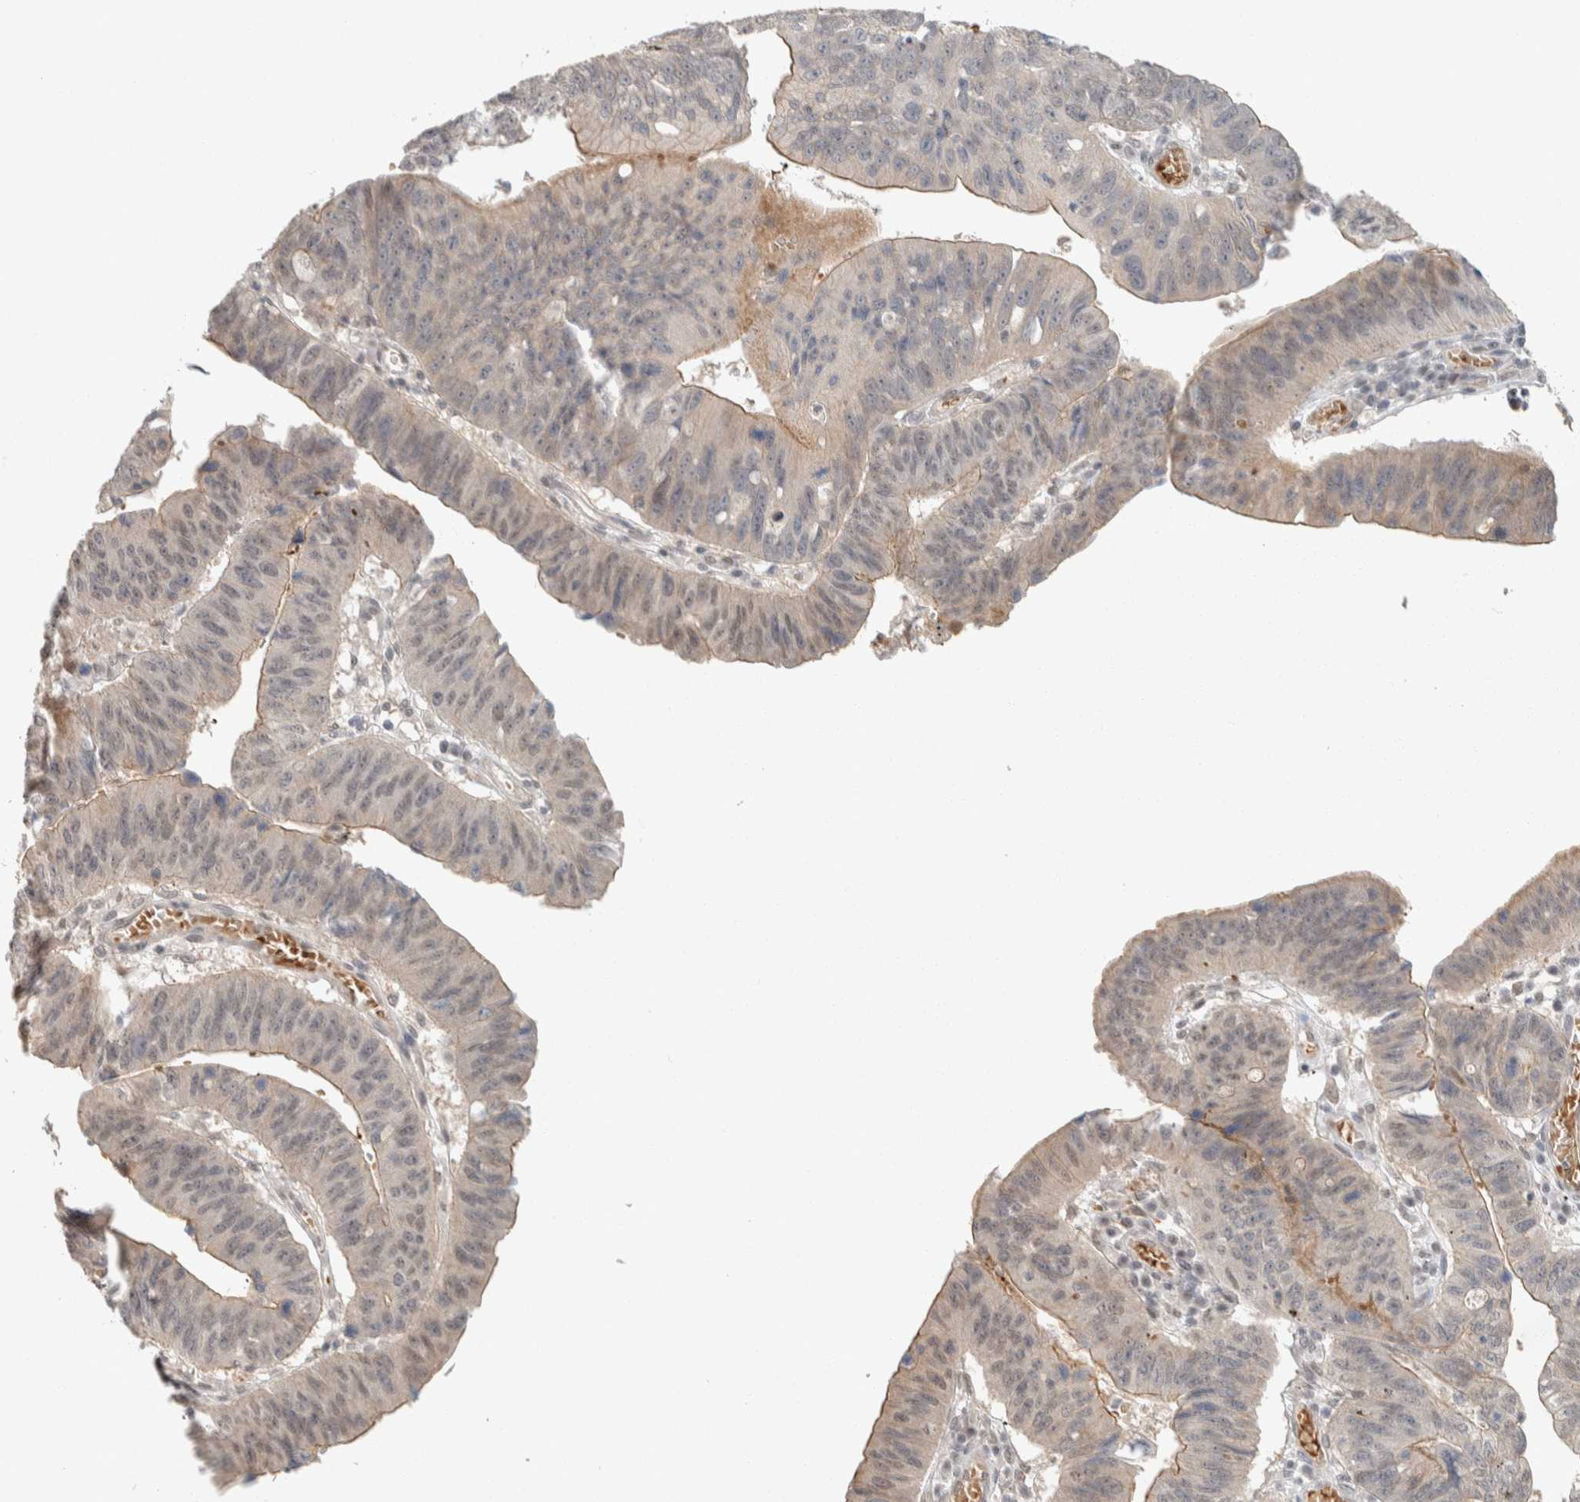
{"staining": {"intensity": "weak", "quantity": "25%-75%", "location": "cytoplasmic/membranous"}, "tissue": "stomach cancer", "cell_type": "Tumor cells", "image_type": "cancer", "snomed": [{"axis": "morphology", "description": "Adenocarcinoma, NOS"}, {"axis": "topography", "description": "Stomach"}], "caption": "Protein expression analysis of human adenocarcinoma (stomach) reveals weak cytoplasmic/membranous positivity in approximately 25%-75% of tumor cells.", "gene": "ZBTB2", "patient": {"sex": "male", "age": 59}}